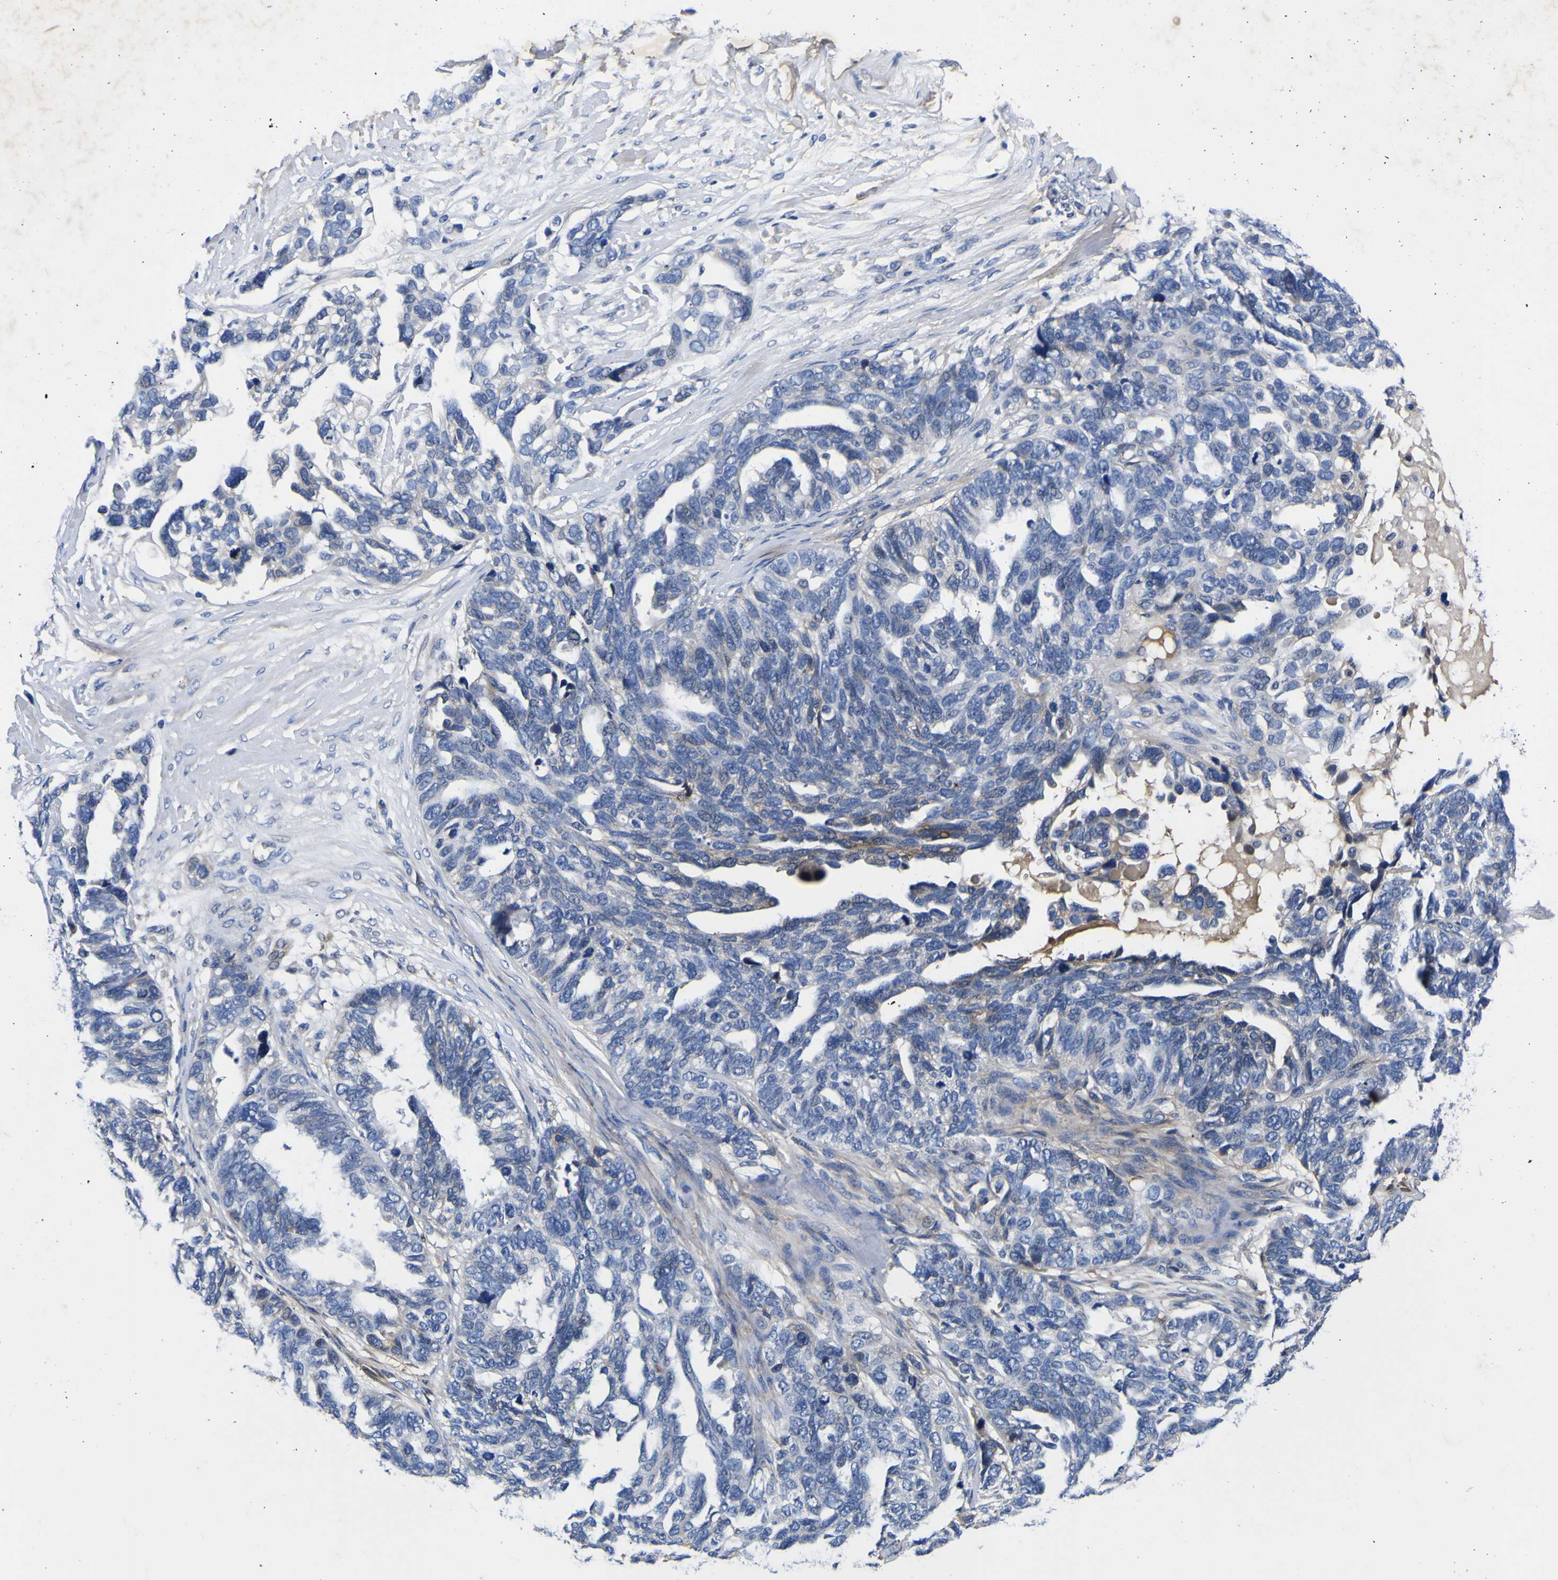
{"staining": {"intensity": "negative", "quantity": "none", "location": "none"}, "tissue": "ovarian cancer", "cell_type": "Tumor cells", "image_type": "cancer", "snomed": [{"axis": "morphology", "description": "Cystadenocarcinoma, serous, NOS"}, {"axis": "topography", "description": "Ovary"}], "caption": "Tumor cells are negative for protein expression in human ovarian cancer.", "gene": "VASN", "patient": {"sex": "female", "age": 79}}